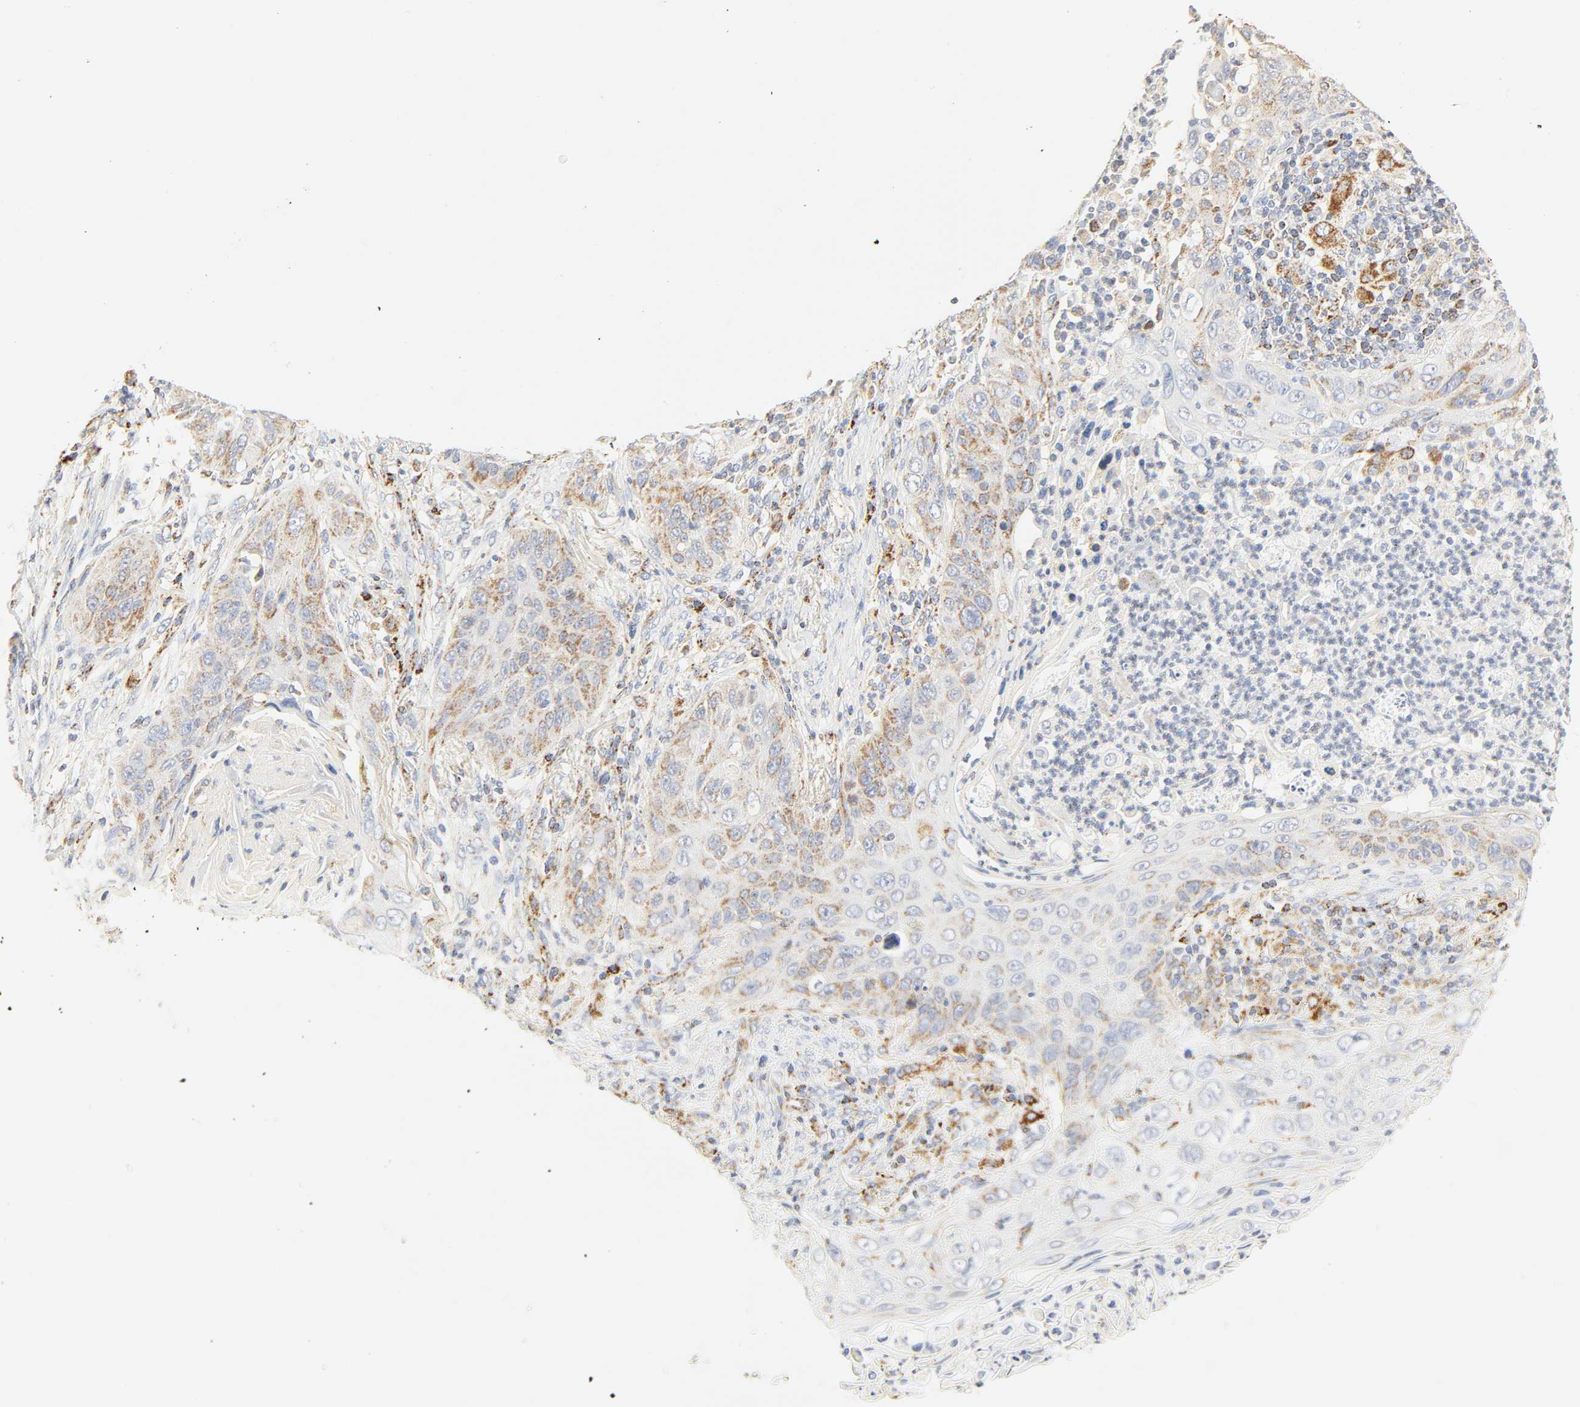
{"staining": {"intensity": "weak", "quantity": "25%-75%", "location": "cytoplasmic/membranous"}, "tissue": "lung cancer", "cell_type": "Tumor cells", "image_type": "cancer", "snomed": [{"axis": "morphology", "description": "Squamous cell carcinoma, NOS"}, {"axis": "topography", "description": "Lung"}], "caption": "The immunohistochemical stain shows weak cytoplasmic/membranous positivity in tumor cells of lung cancer tissue.", "gene": "ACAT1", "patient": {"sex": "female", "age": 67}}